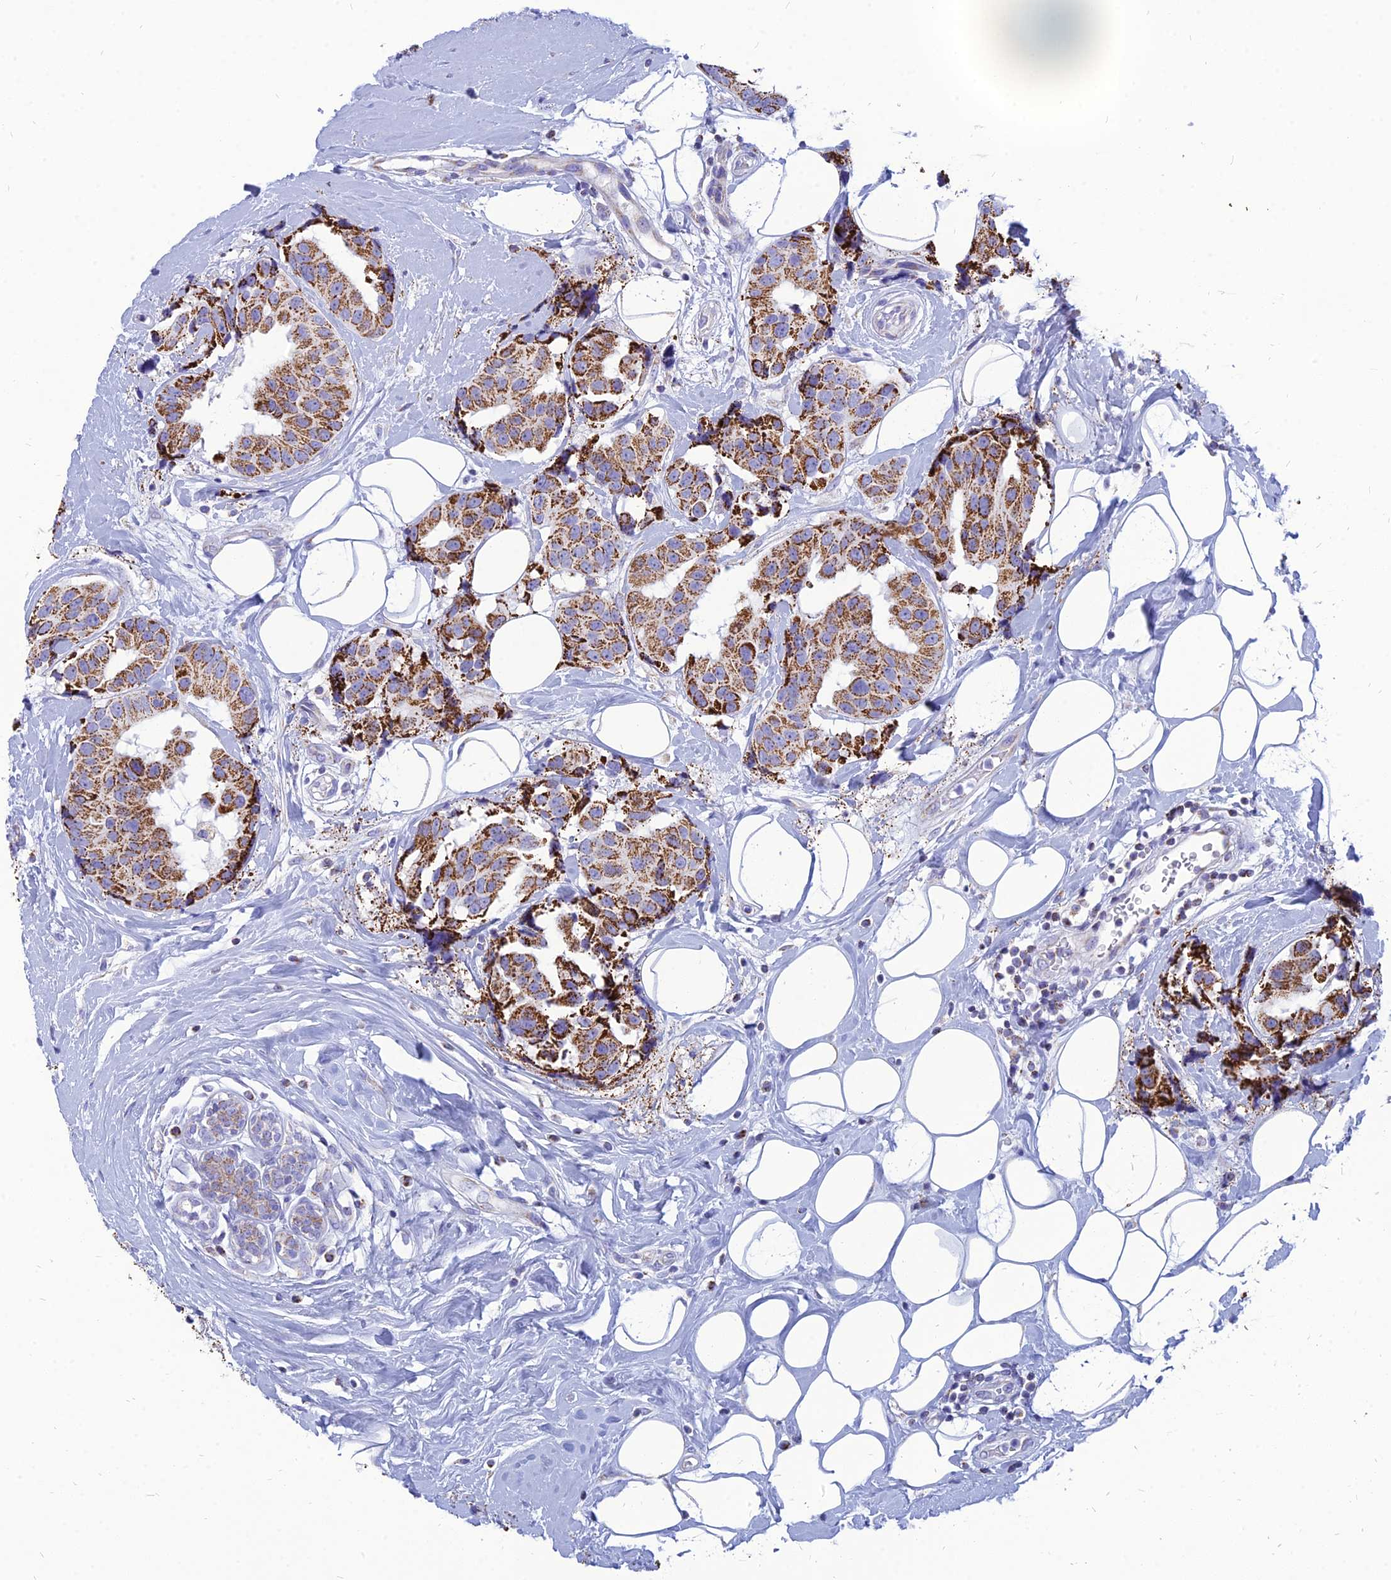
{"staining": {"intensity": "moderate", "quantity": ">75%", "location": "cytoplasmic/membranous"}, "tissue": "breast cancer", "cell_type": "Tumor cells", "image_type": "cancer", "snomed": [{"axis": "morphology", "description": "Normal tissue, NOS"}, {"axis": "morphology", "description": "Duct carcinoma"}, {"axis": "topography", "description": "Breast"}], "caption": "Protein staining by immunohistochemistry demonstrates moderate cytoplasmic/membranous expression in about >75% of tumor cells in infiltrating ductal carcinoma (breast).", "gene": "PACC1", "patient": {"sex": "female", "age": 39}}